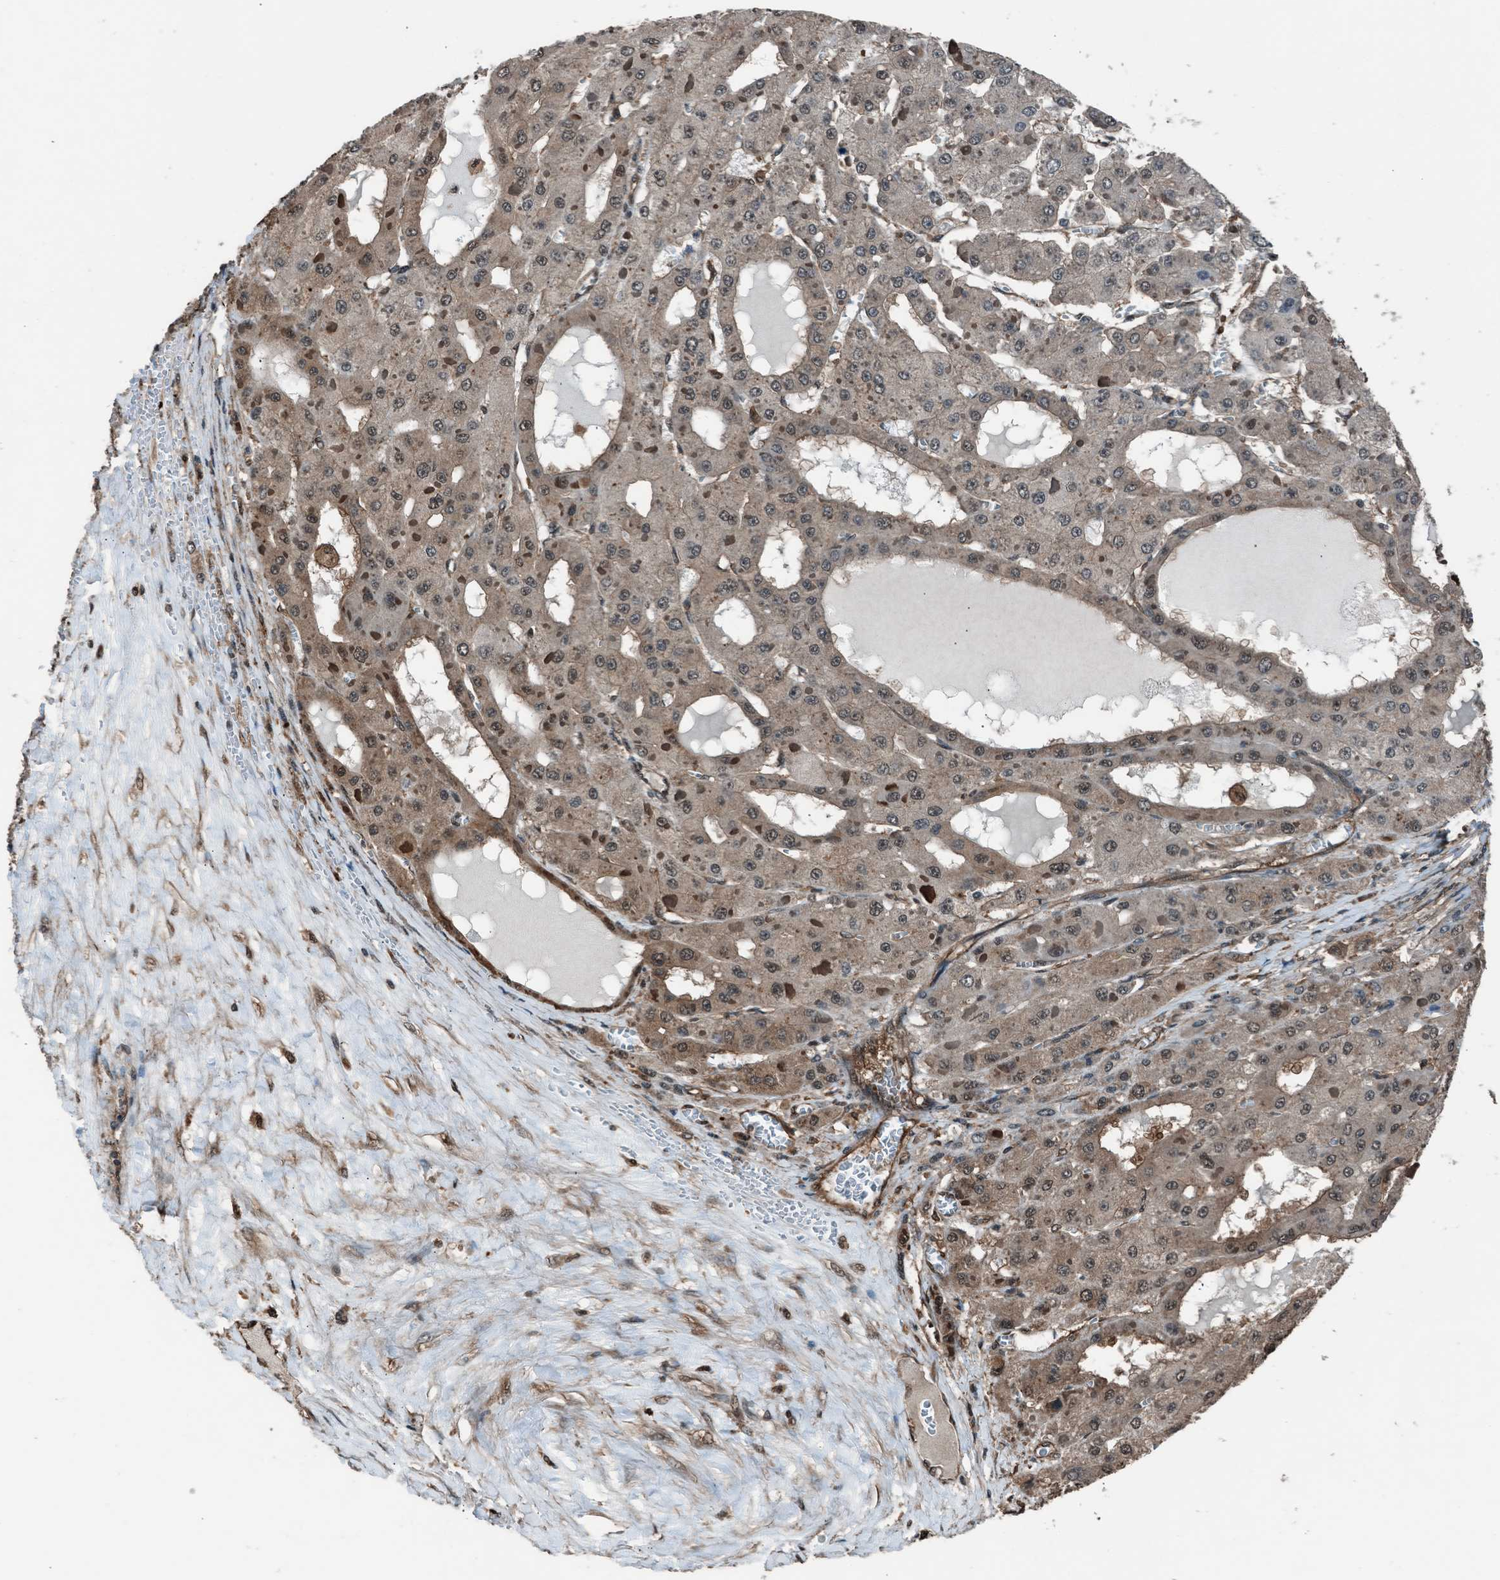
{"staining": {"intensity": "moderate", "quantity": "25%-75%", "location": "nuclear"}, "tissue": "liver cancer", "cell_type": "Tumor cells", "image_type": "cancer", "snomed": [{"axis": "morphology", "description": "Carcinoma, Hepatocellular, NOS"}, {"axis": "topography", "description": "Liver"}], "caption": "Human liver cancer stained with a brown dye displays moderate nuclear positive staining in about 25%-75% of tumor cells.", "gene": "YWHAG", "patient": {"sex": "female", "age": 73}}